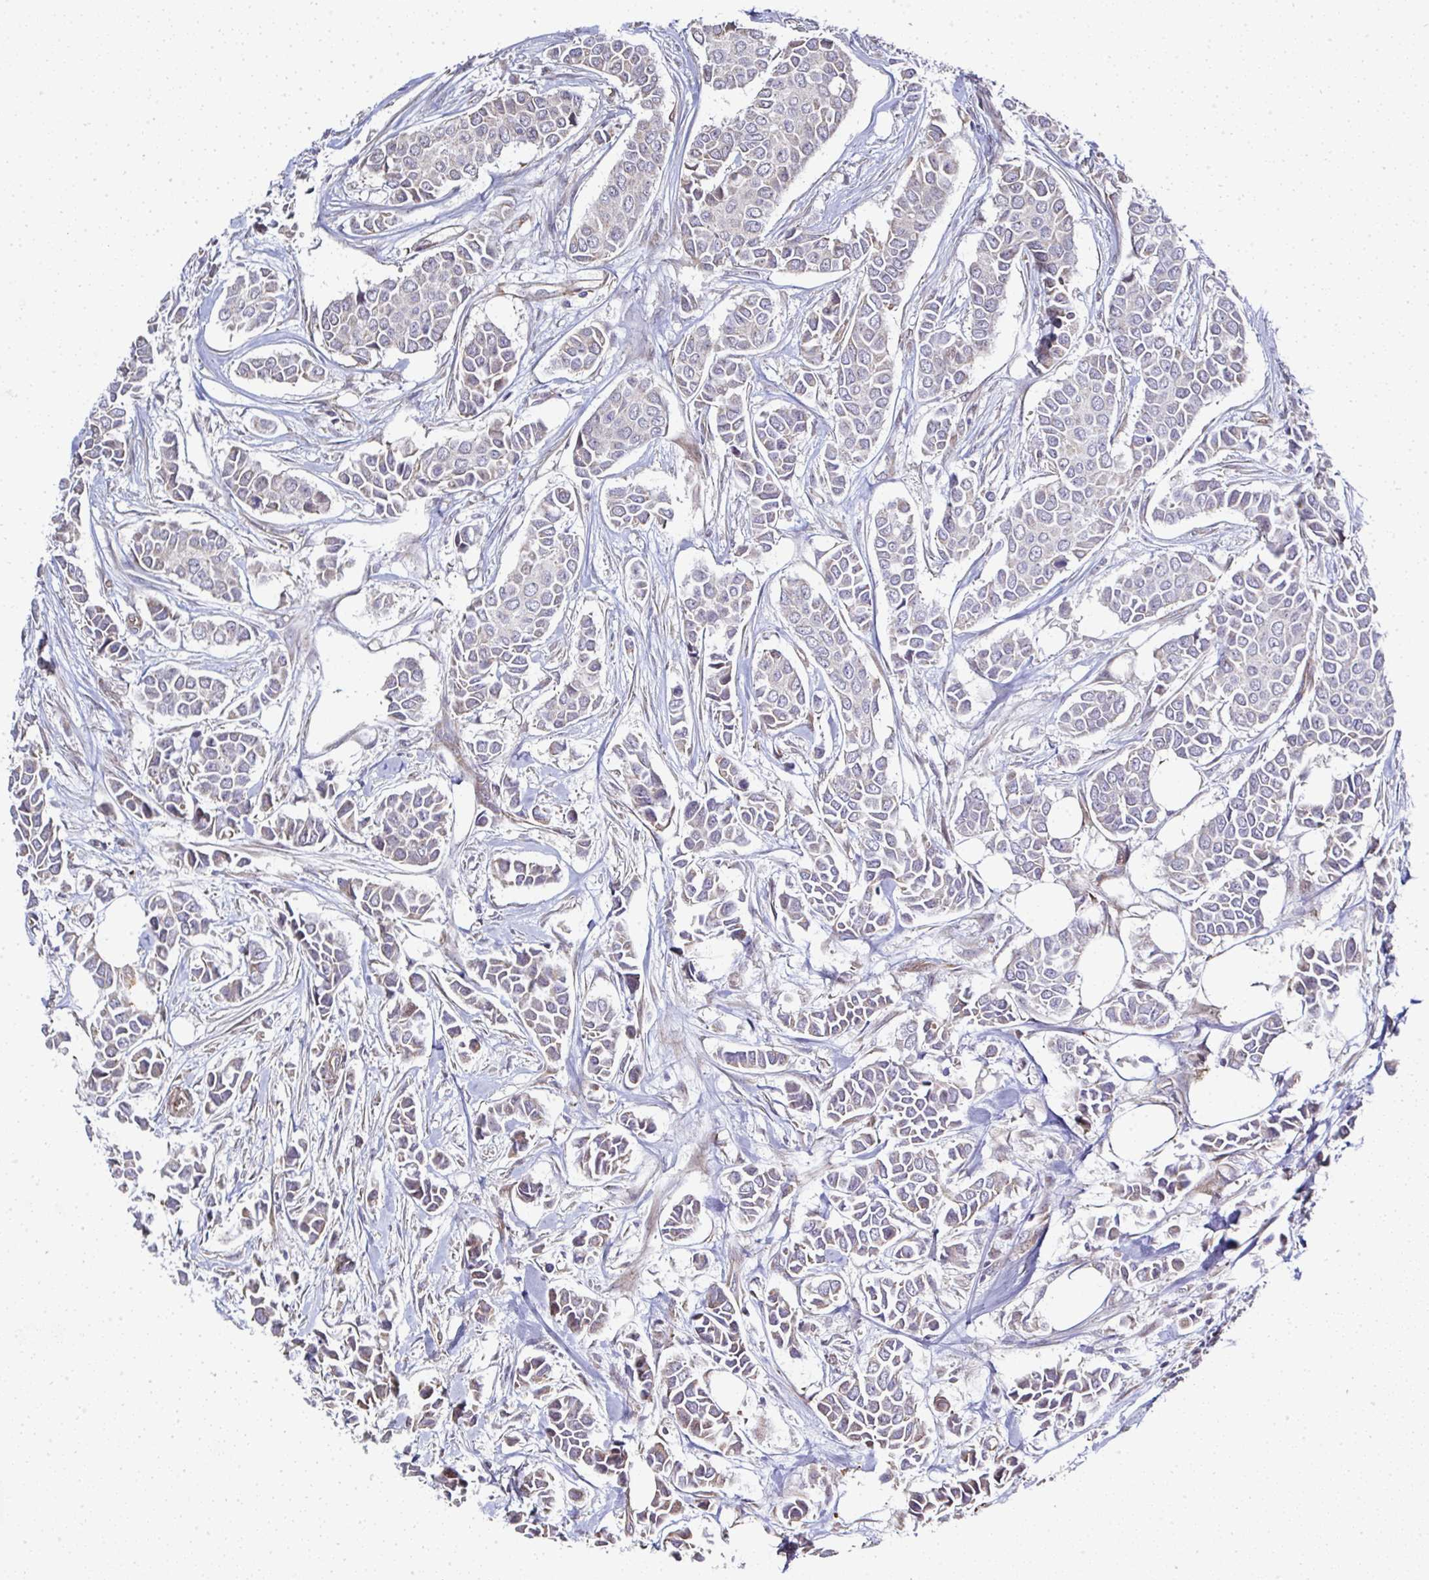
{"staining": {"intensity": "moderate", "quantity": "25%-75%", "location": "cytoplasmic/membranous"}, "tissue": "breast cancer", "cell_type": "Tumor cells", "image_type": "cancer", "snomed": [{"axis": "morphology", "description": "Duct carcinoma"}, {"axis": "topography", "description": "Breast"}], "caption": "Intraductal carcinoma (breast) stained for a protein reveals moderate cytoplasmic/membranous positivity in tumor cells. (DAB (3,3'-diaminobenzidine) IHC, brown staining for protein, blue staining for nuclei).", "gene": "AGTPBP1", "patient": {"sex": "female", "age": 84}}